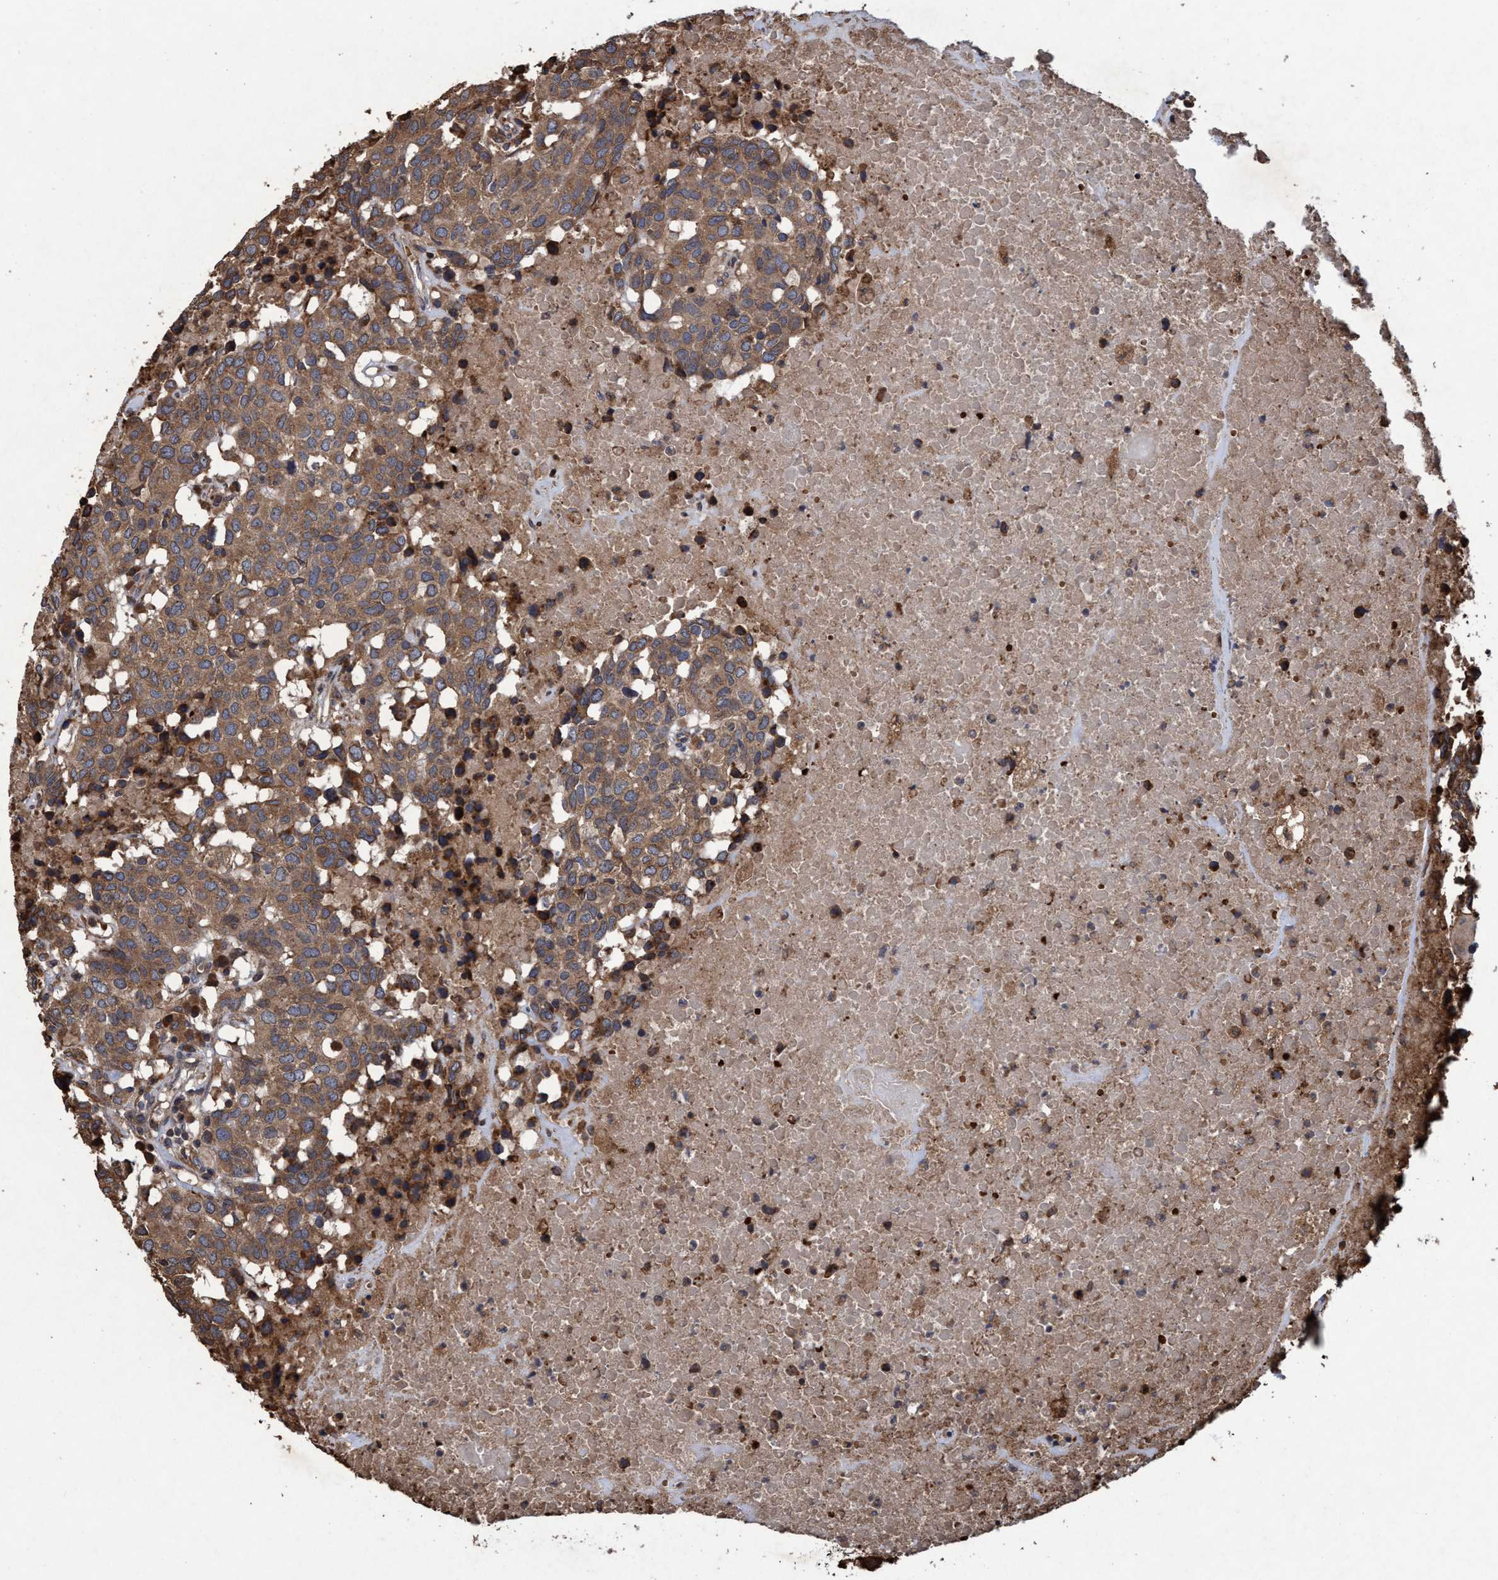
{"staining": {"intensity": "moderate", "quantity": ">75%", "location": "cytoplasmic/membranous"}, "tissue": "head and neck cancer", "cell_type": "Tumor cells", "image_type": "cancer", "snomed": [{"axis": "morphology", "description": "Squamous cell carcinoma, NOS"}, {"axis": "topography", "description": "Head-Neck"}], "caption": "Immunohistochemistry micrograph of head and neck cancer (squamous cell carcinoma) stained for a protein (brown), which shows medium levels of moderate cytoplasmic/membranous expression in about >75% of tumor cells.", "gene": "CHMP6", "patient": {"sex": "male", "age": 66}}